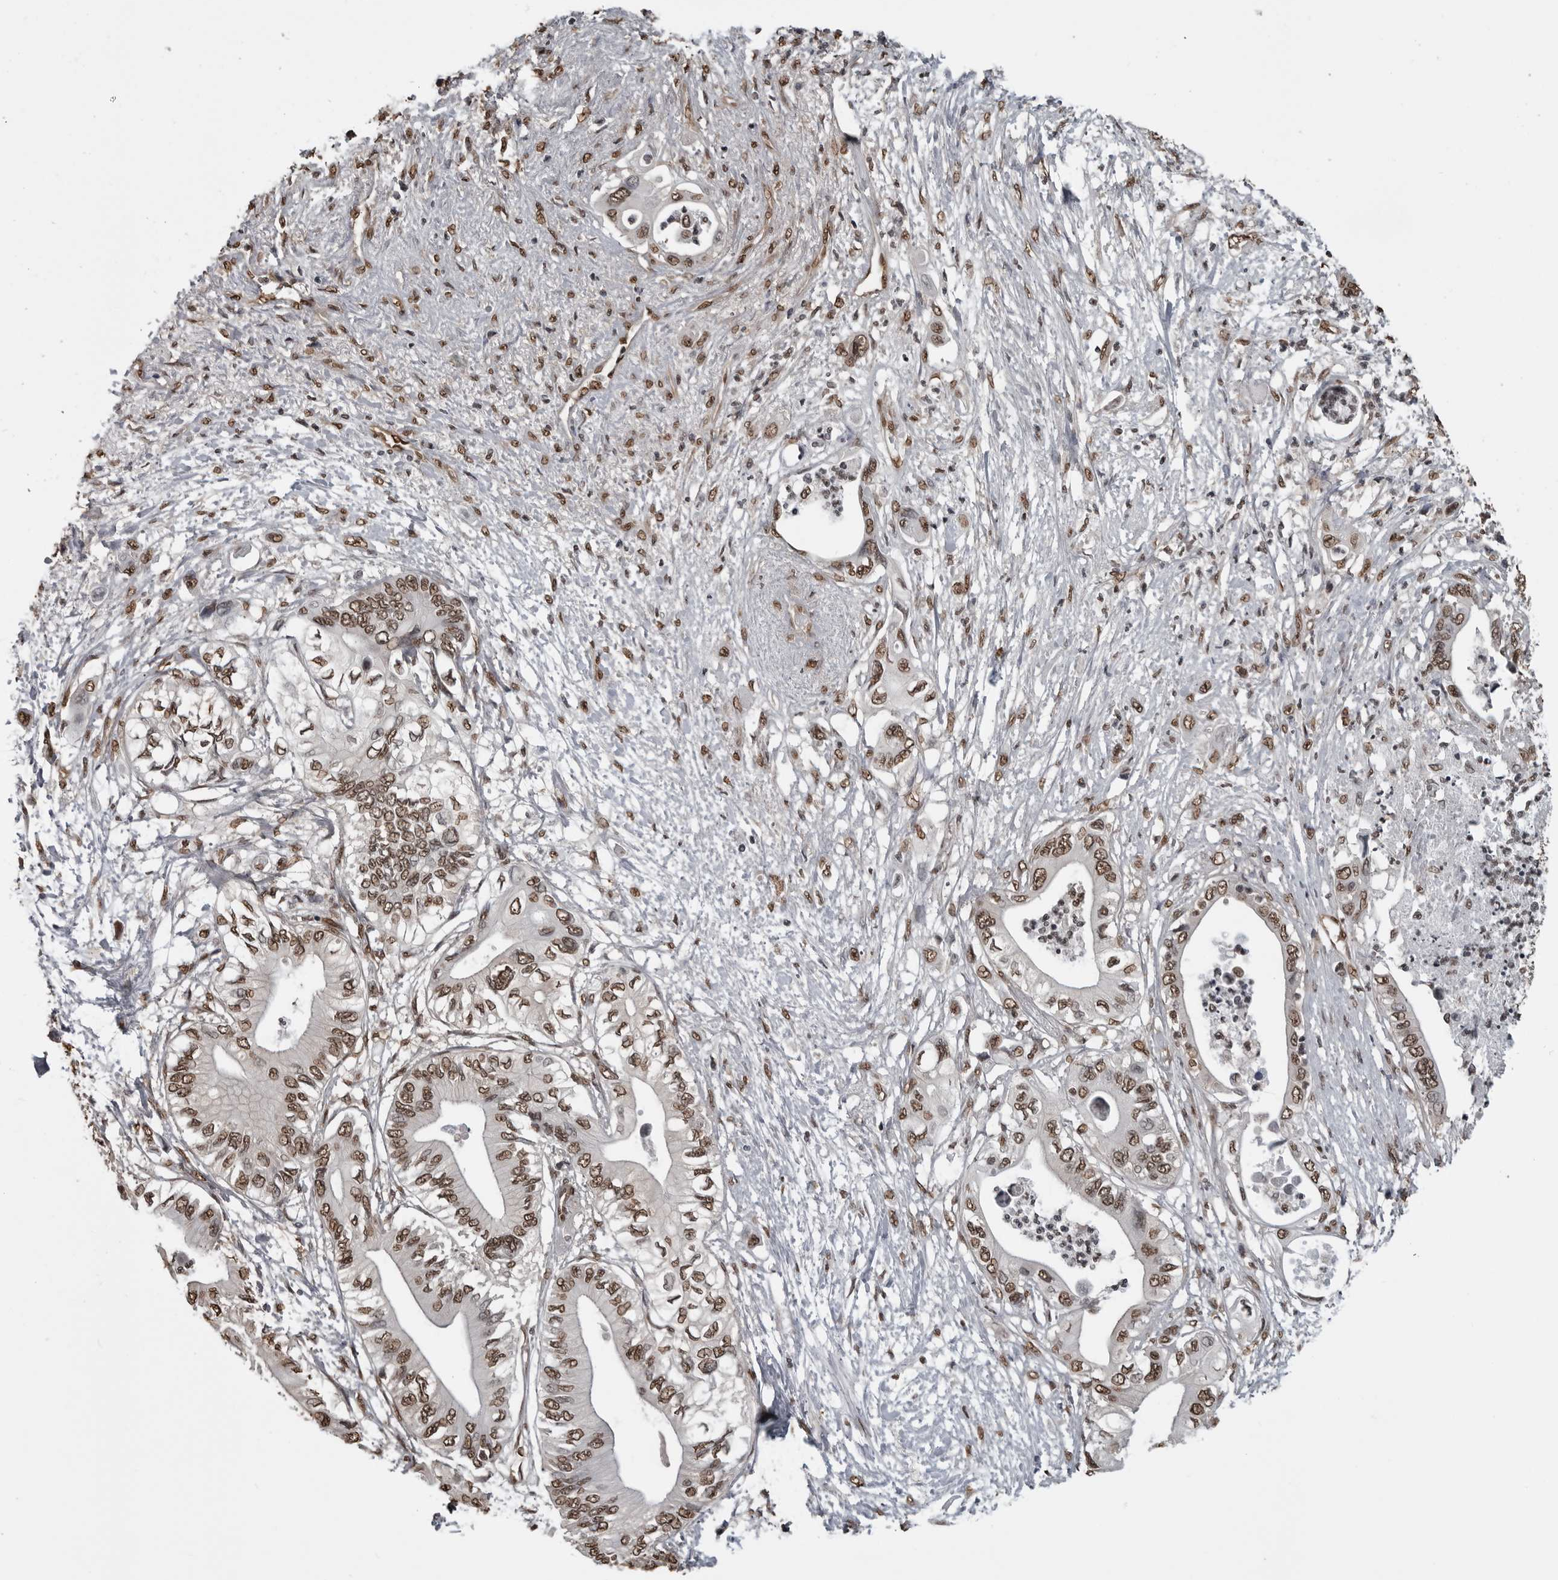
{"staining": {"intensity": "moderate", "quantity": ">75%", "location": "nuclear"}, "tissue": "pancreatic cancer", "cell_type": "Tumor cells", "image_type": "cancer", "snomed": [{"axis": "morphology", "description": "Adenocarcinoma, NOS"}, {"axis": "topography", "description": "Pancreas"}], "caption": "IHC image of human pancreatic cancer (adenocarcinoma) stained for a protein (brown), which exhibits medium levels of moderate nuclear positivity in about >75% of tumor cells.", "gene": "SMAD2", "patient": {"sex": "male", "age": 66}}